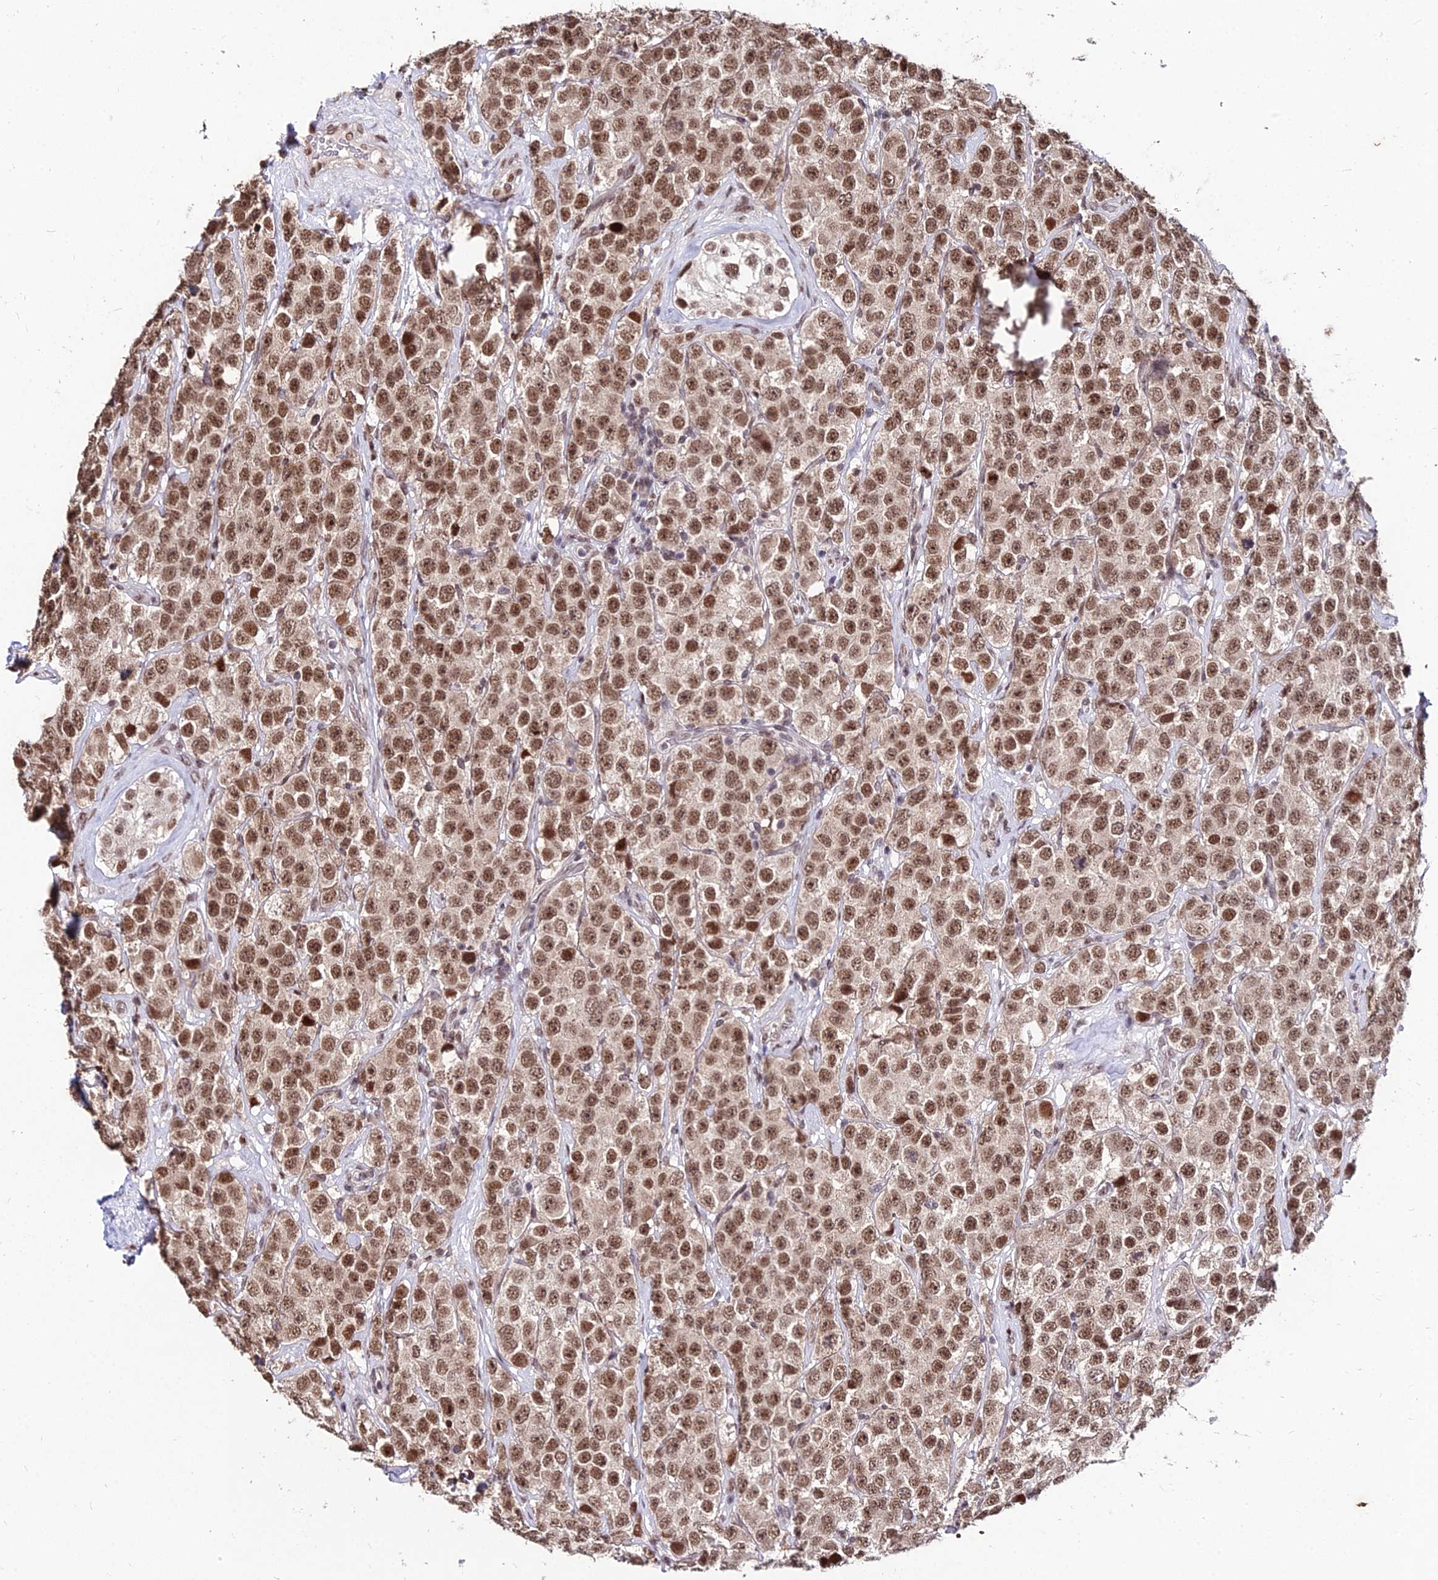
{"staining": {"intensity": "moderate", "quantity": ">75%", "location": "nuclear"}, "tissue": "testis cancer", "cell_type": "Tumor cells", "image_type": "cancer", "snomed": [{"axis": "morphology", "description": "Seminoma, NOS"}, {"axis": "topography", "description": "Testis"}], "caption": "Immunohistochemistry (IHC) of human testis seminoma demonstrates medium levels of moderate nuclear staining in approximately >75% of tumor cells. (IHC, brightfield microscopy, high magnification).", "gene": "ZBED4", "patient": {"sex": "male", "age": 28}}